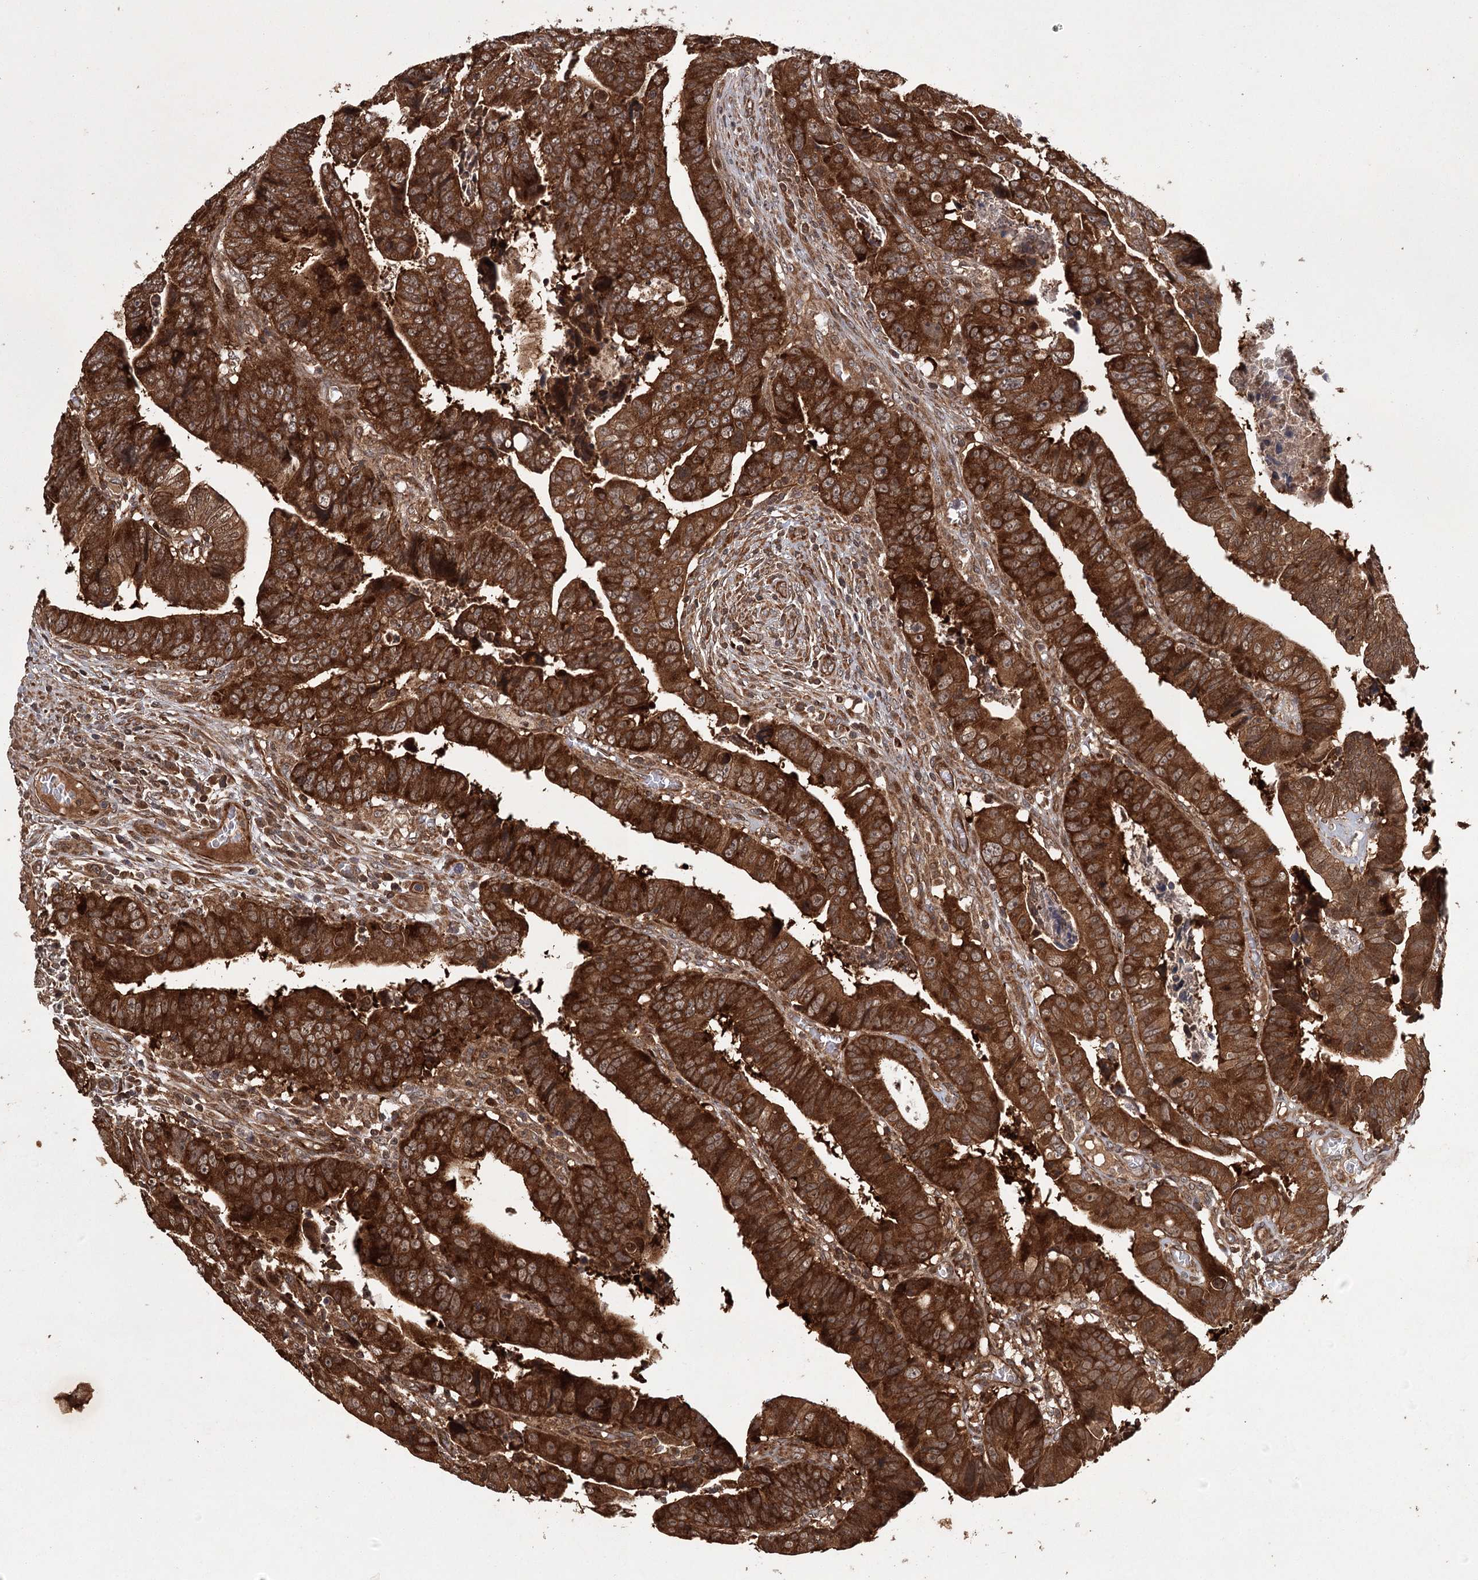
{"staining": {"intensity": "strong", "quantity": ">75%", "location": "cytoplasmic/membranous"}, "tissue": "colorectal cancer", "cell_type": "Tumor cells", "image_type": "cancer", "snomed": [{"axis": "morphology", "description": "Normal tissue, NOS"}, {"axis": "morphology", "description": "Adenocarcinoma, NOS"}, {"axis": "topography", "description": "Rectum"}], "caption": "Colorectal cancer stained for a protein demonstrates strong cytoplasmic/membranous positivity in tumor cells.", "gene": "RPAP3", "patient": {"sex": "female", "age": 65}}